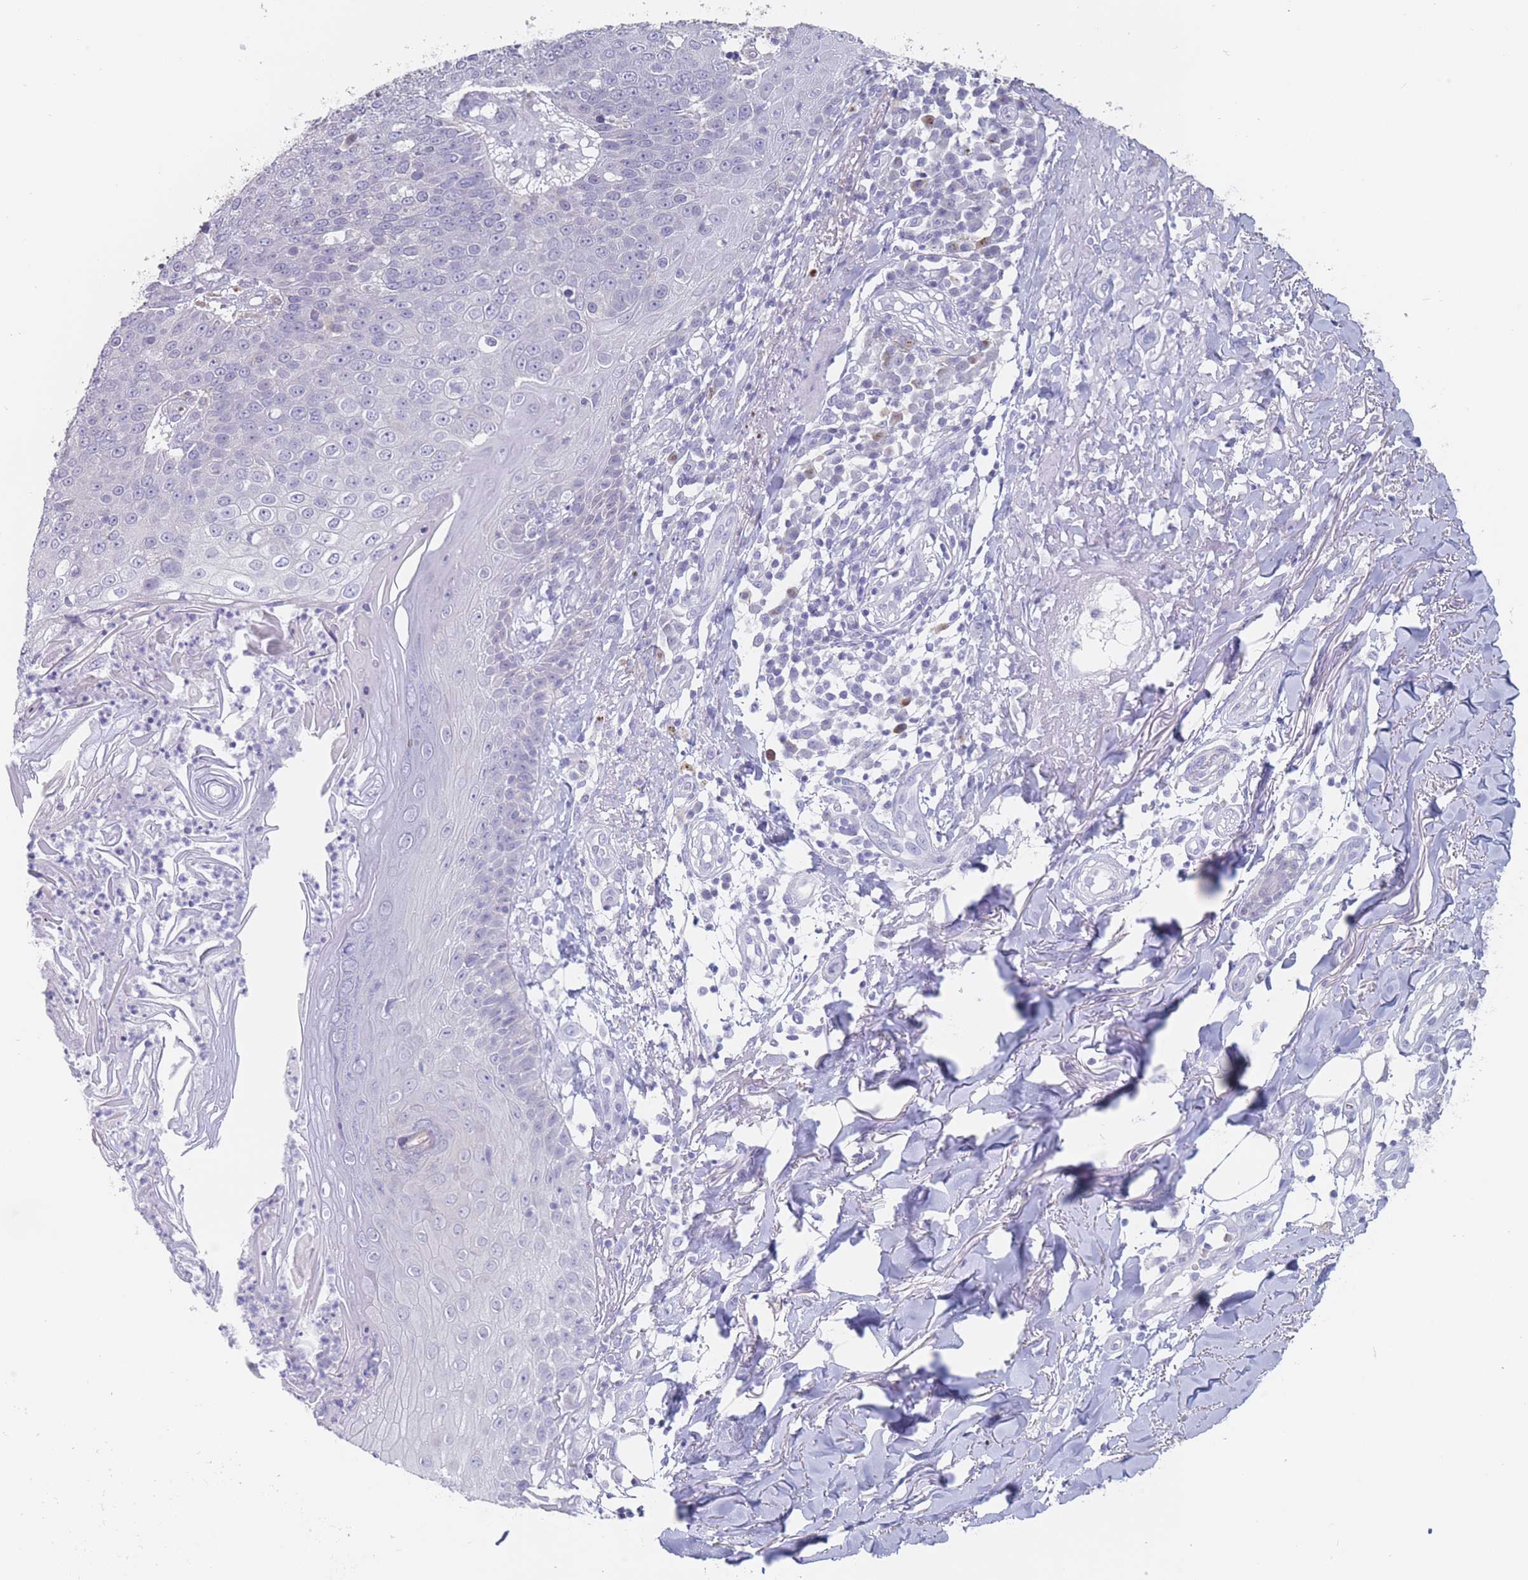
{"staining": {"intensity": "negative", "quantity": "none", "location": "none"}, "tissue": "skin cancer", "cell_type": "Tumor cells", "image_type": "cancer", "snomed": [{"axis": "morphology", "description": "Squamous cell carcinoma, NOS"}, {"axis": "topography", "description": "Skin"}], "caption": "This micrograph is of skin squamous cell carcinoma stained with immunohistochemistry (IHC) to label a protein in brown with the nuclei are counter-stained blue. There is no positivity in tumor cells.", "gene": "CYP51A1", "patient": {"sex": "male", "age": 71}}